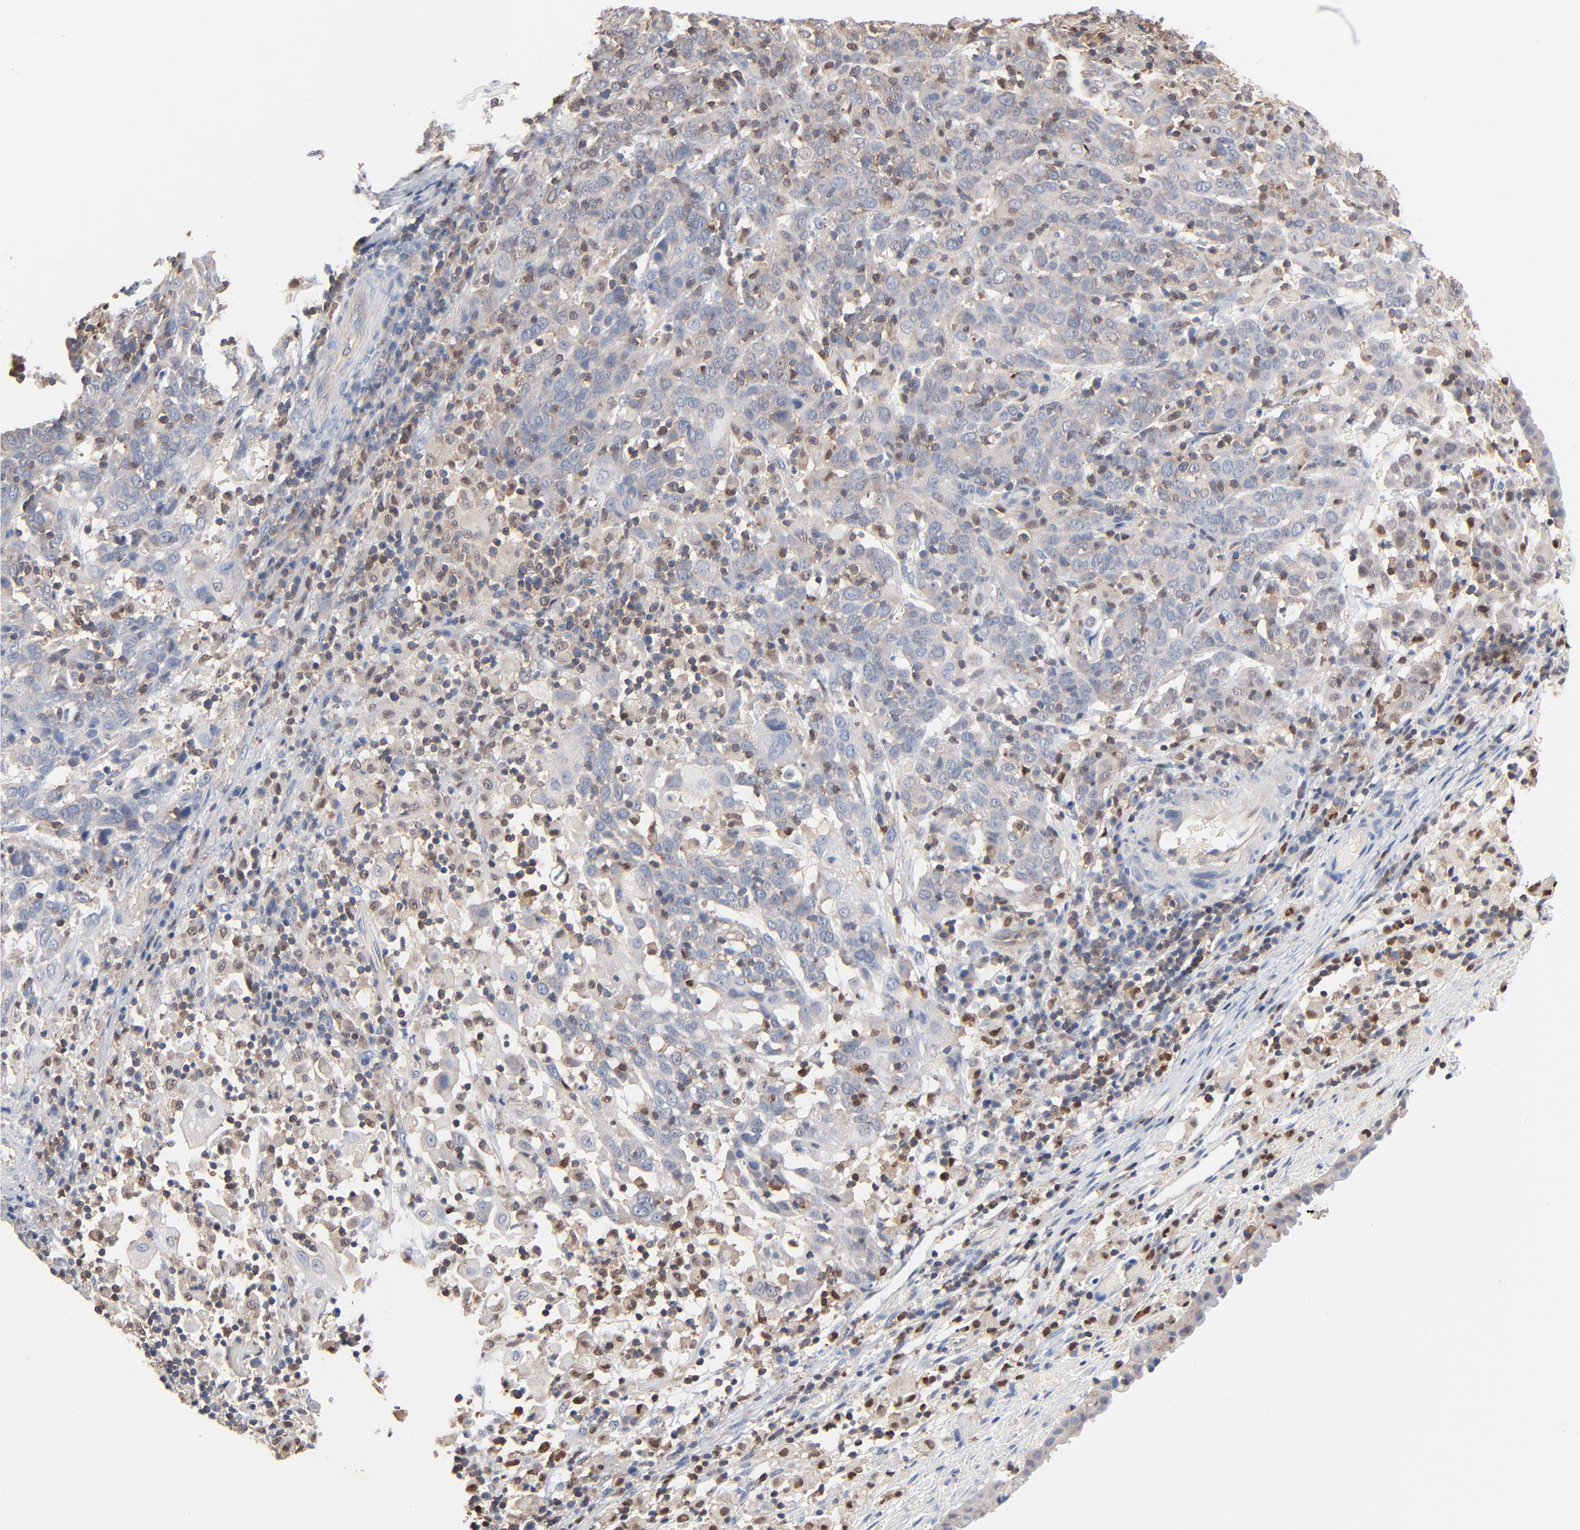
{"staining": {"intensity": "negative", "quantity": "none", "location": "none"}, "tissue": "cervical cancer", "cell_type": "Tumor cells", "image_type": "cancer", "snomed": [{"axis": "morphology", "description": "Normal tissue, NOS"}, {"axis": "morphology", "description": "Squamous cell carcinoma, NOS"}, {"axis": "topography", "description": "Cervix"}], "caption": "Immunohistochemistry of squamous cell carcinoma (cervical) reveals no positivity in tumor cells.", "gene": "ARHGEF6", "patient": {"sex": "female", "age": 67}}